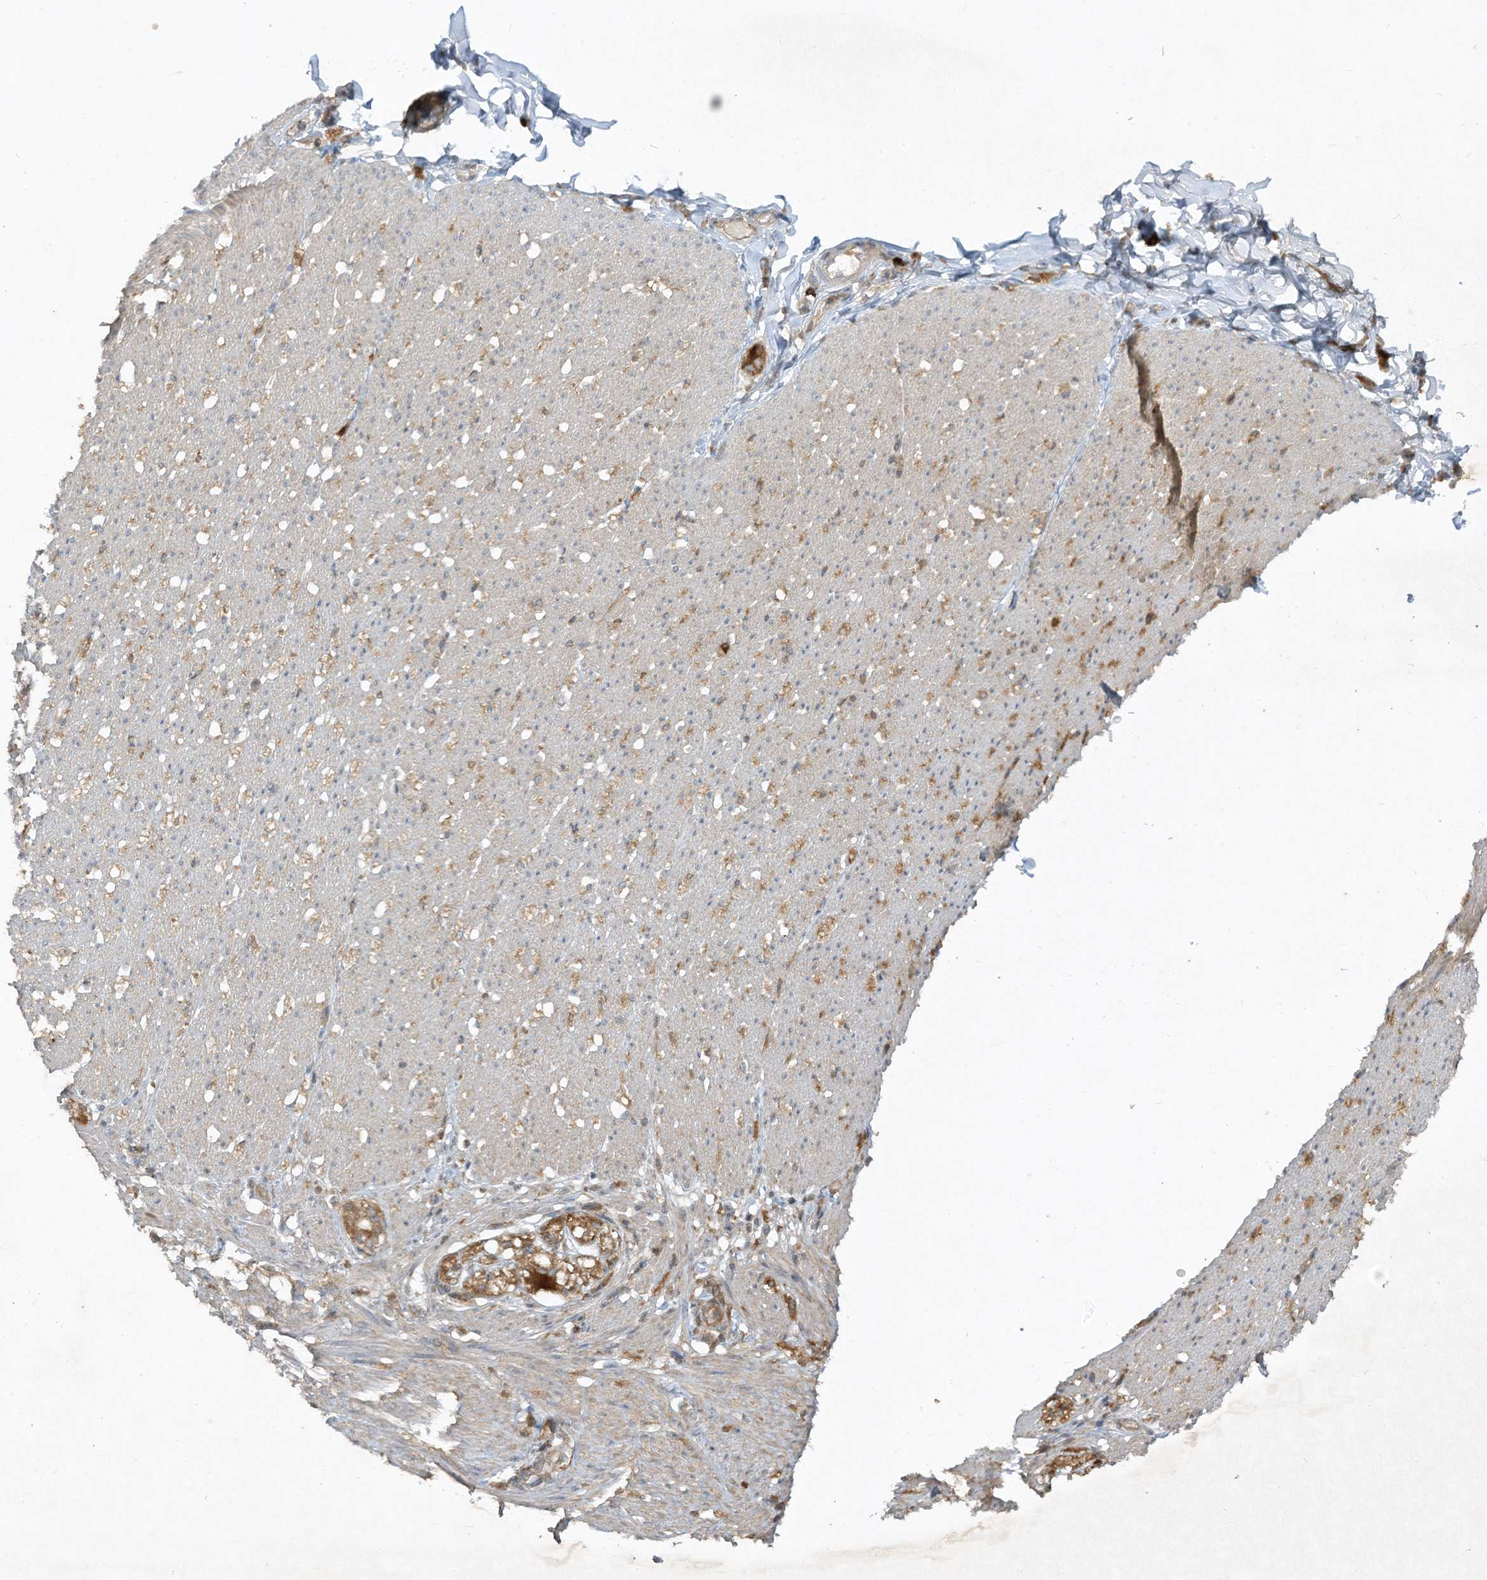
{"staining": {"intensity": "weak", "quantity": "<25%", "location": "cytoplasmic/membranous"}, "tissue": "smooth muscle", "cell_type": "Smooth muscle cells", "image_type": "normal", "snomed": [{"axis": "morphology", "description": "Normal tissue, NOS"}, {"axis": "morphology", "description": "Adenocarcinoma, NOS"}, {"axis": "topography", "description": "Colon"}, {"axis": "topography", "description": "Peripheral nerve tissue"}], "caption": "Immunohistochemistry photomicrograph of normal human smooth muscle stained for a protein (brown), which reveals no staining in smooth muscle cells.", "gene": "LDAH", "patient": {"sex": "male", "age": 14}}